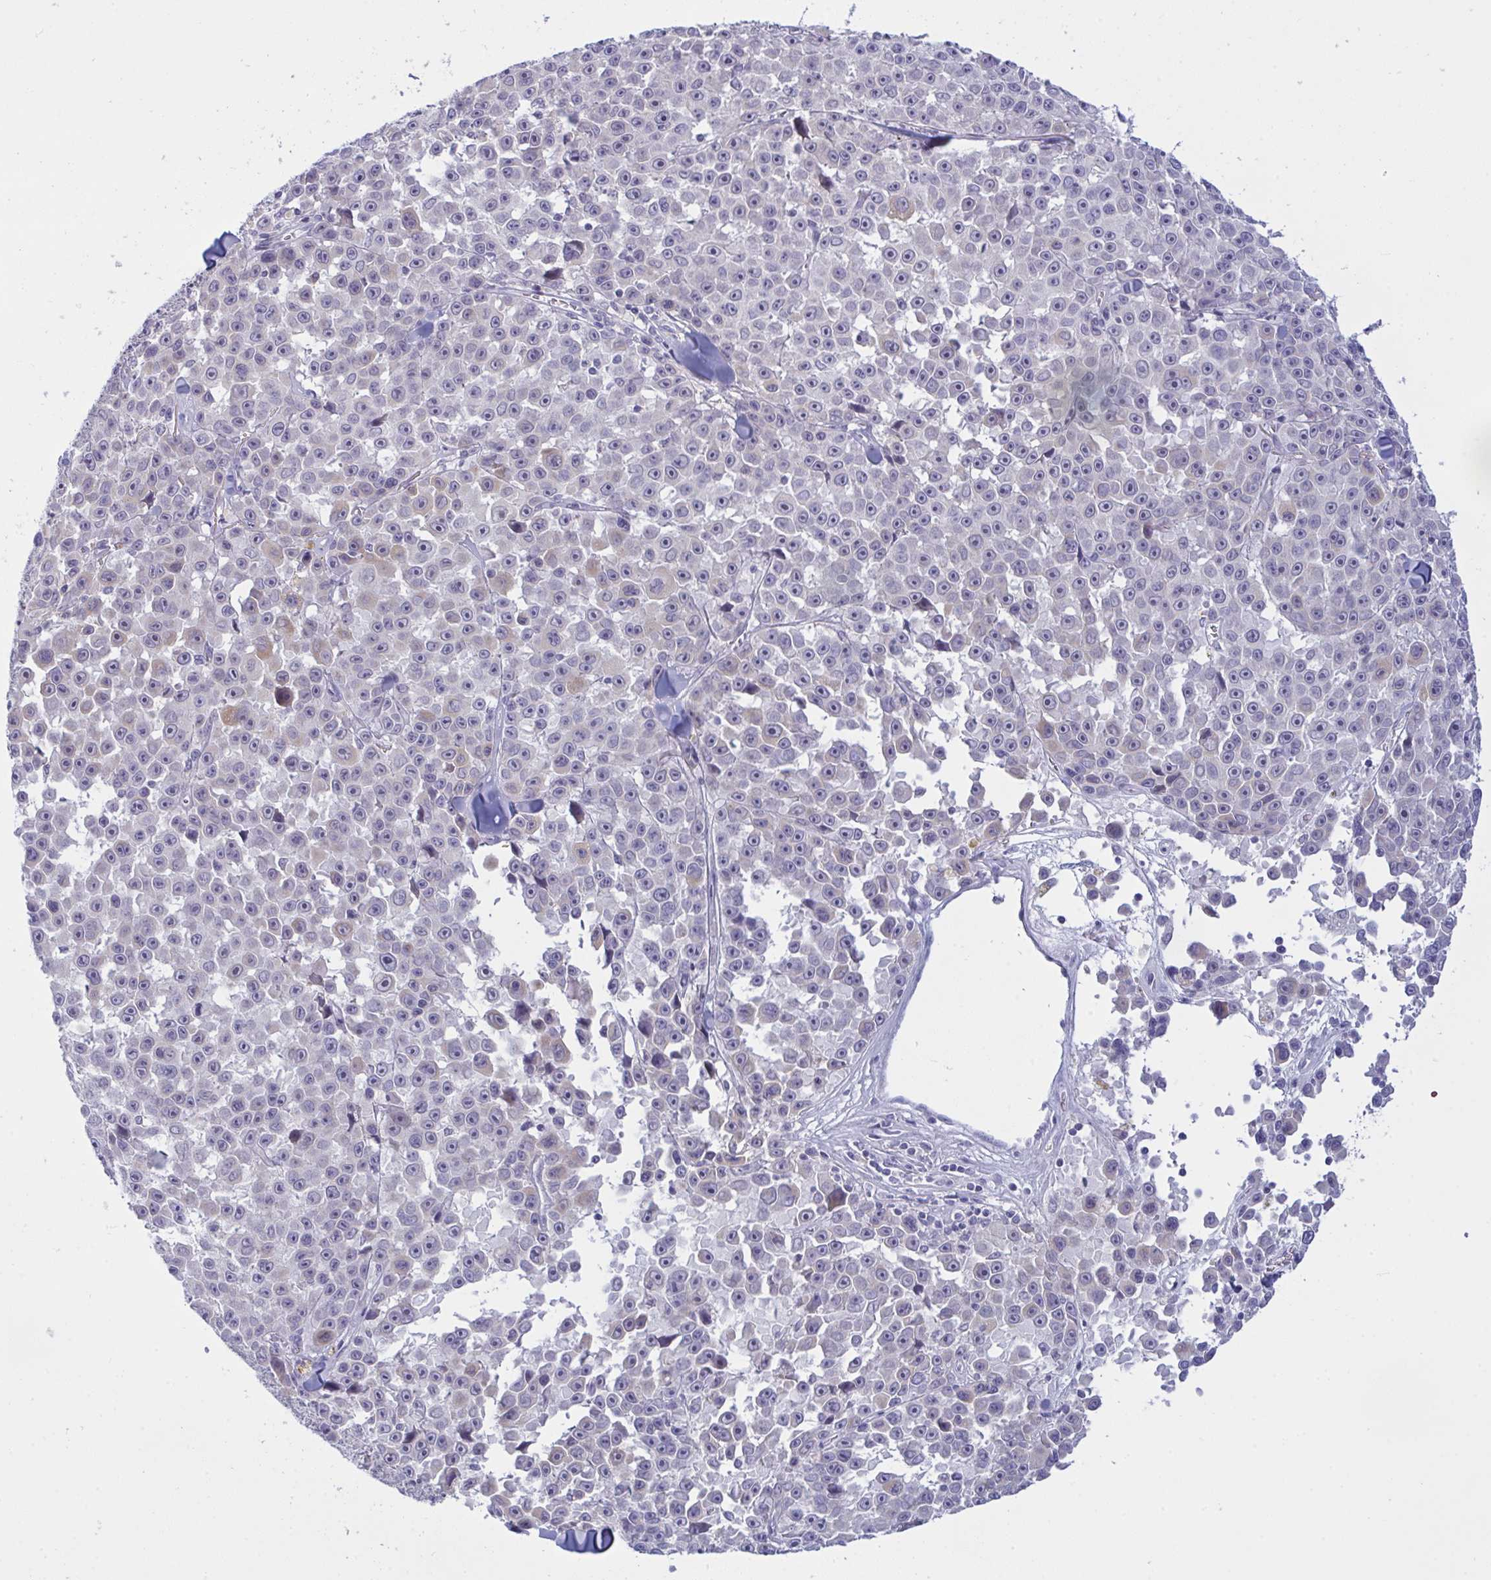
{"staining": {"intensity": "negative", "quantity": "none", "location": "none"}, "tissue": "melanoma", "cell_type": "Tumor cells", "image_type": "cancer", "snomed": [{"axis": "morphology", "description": "Malignant melanoma, NOS"}, {"axis": "topography", "description": "Skin"}], "caption": "Tumor cells are negative for protein expression in human malignant melanoma.", "gene": "TENT5D", "patient": {"sex": "female", "age": 66}}